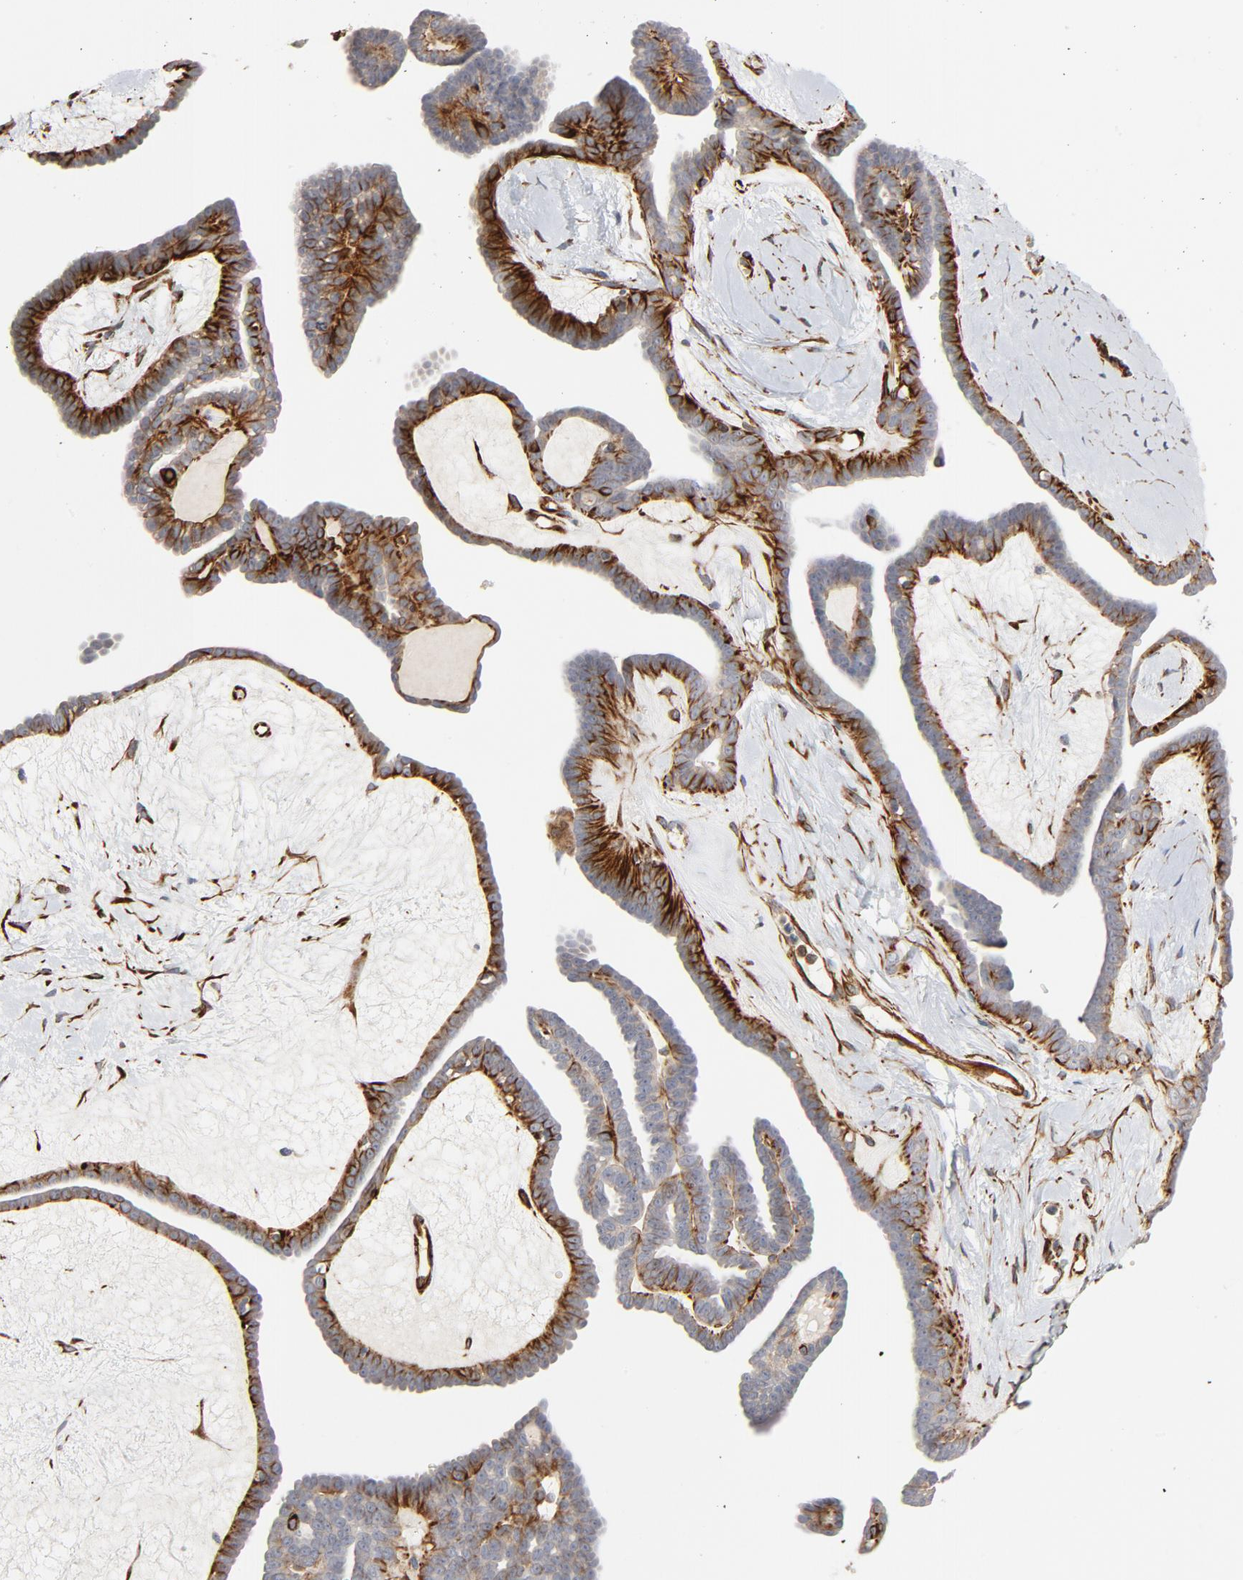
{"staining": {"intensity": "moderate", "quantity": "25%-75%", "location": "cytoplasmic/membranous"}, "tissue": "ovarian cancer", "cell_type": "Tumor cells", "image_type": "cancer", "snomed": [{"axis": "morphology", "description": "Cystadenocarcinoma, serous, NOS"}, {"axis": "topography", "description": "Ovary"}], "caption": "Protein expression analysis of serous cystadenocarcinoma (ovarian) exhibits moderate cytoplasmic/membranous positivity in about 25%-75% of tumor cells.", "gene": "FAM118A", "patient": {"sex": "female", "age": 71}}